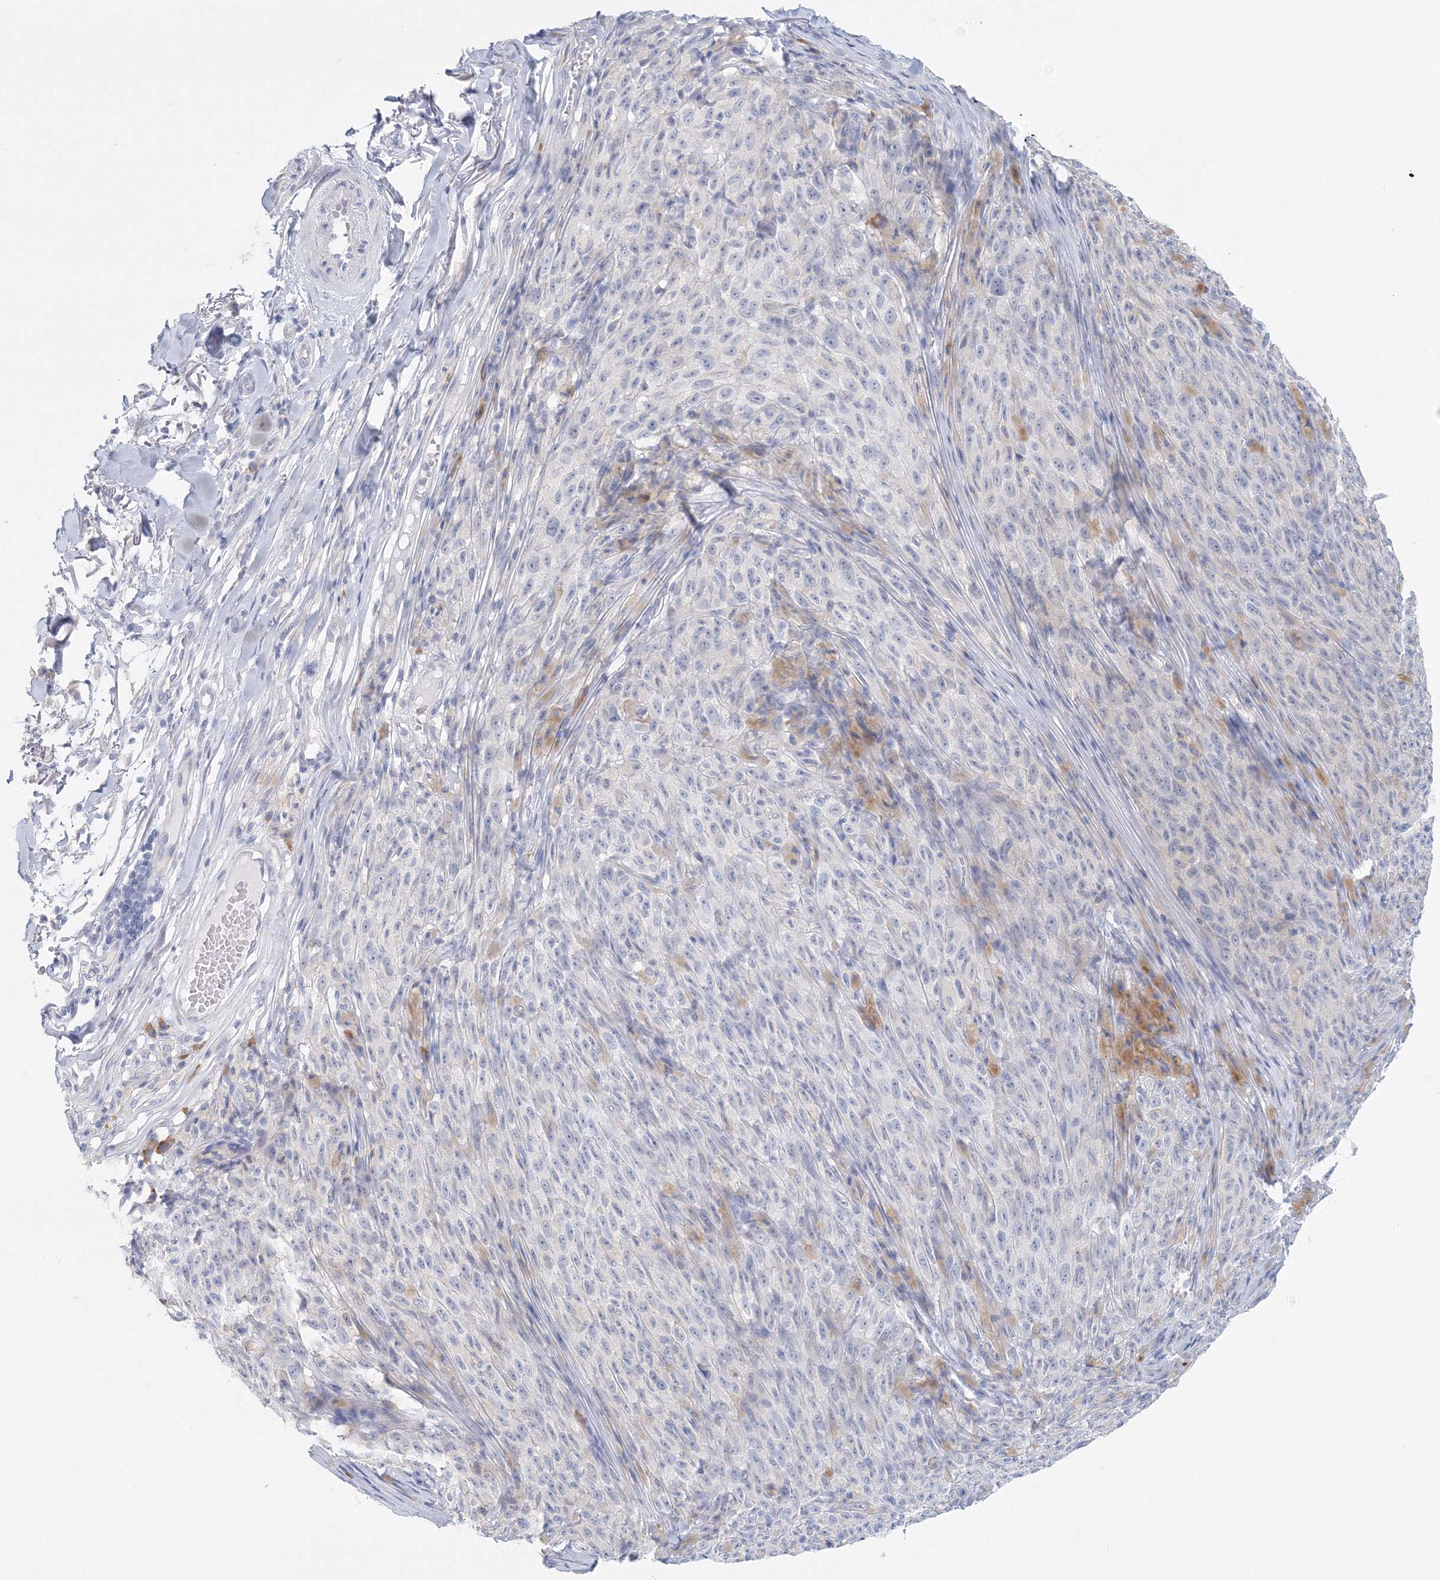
{"staining": {"intensity": "negative", "quantity": "none", "location": "none"}, "tissue": "melanoma", "cell_type": "Tumor cells", "image_type": "cancer", "snomed": [{"axis": "morphology", "description": "Malignant melanoma, NOS"}, {"axis": "topography", "description": "Skin"}], "caption": "High power microscopy micrograph of an immunohistochemistry (IHC) histopathology image of malignant melanoma, revealing no significant staining in tumor cells. (Brightfield microscopy of DAB (3,3'-diaminobenzidine) immunohistochemistry at high magnification).", "gene": "VSIG1", "patient": {"sex": "female", "age": 82}}